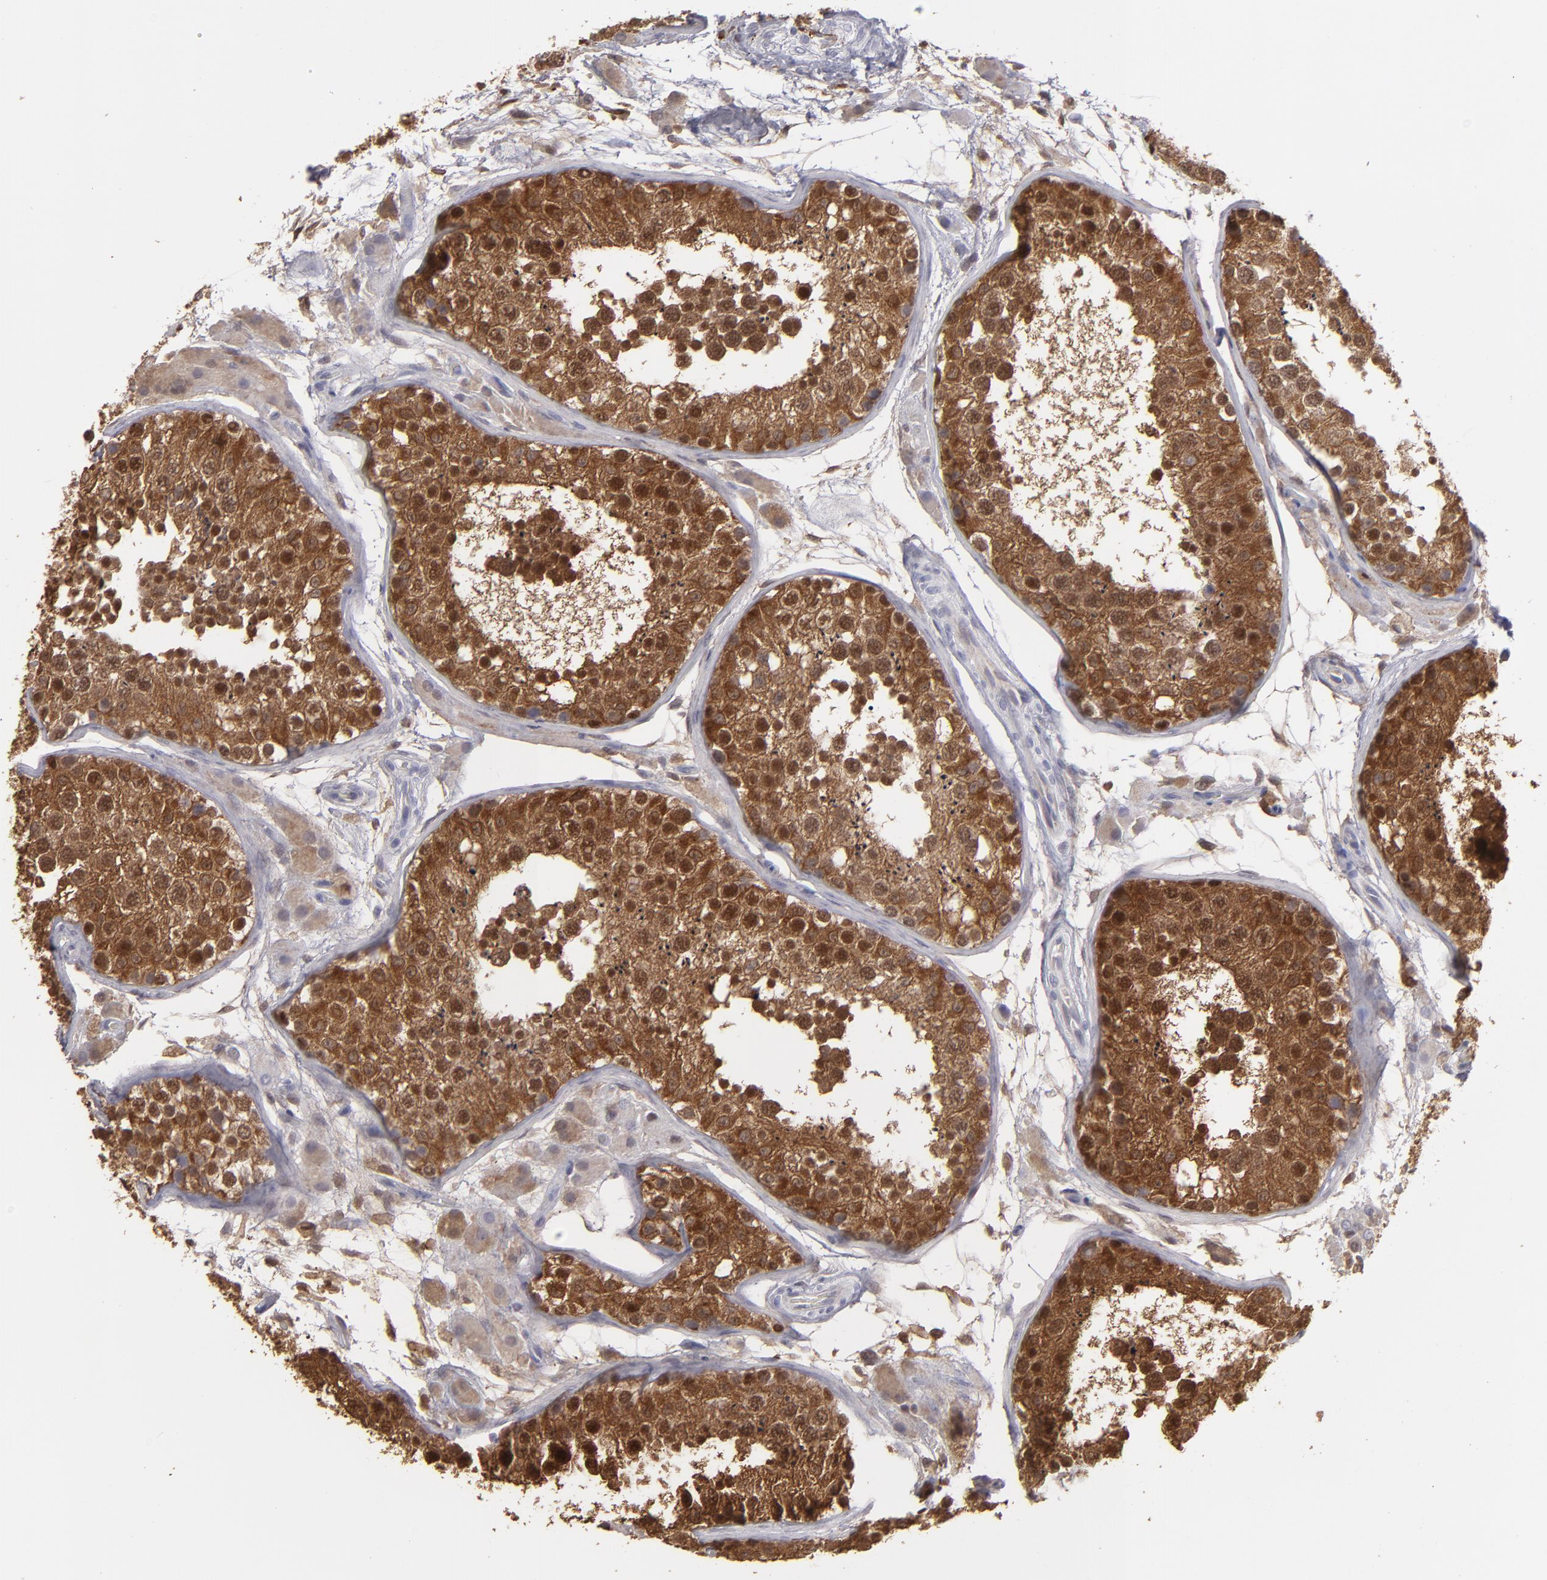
{"staining": {"intensity": "strong", "quantity": ">75%", "location": "cytoplasmic/membranous,nuclear"}, "tissue": "testis", "cell_type": "Cells in seminiferous ducts", "image_type": "normal", "snomed": [{"axis": "morphology", "description": "Normal tissue, NOS"}, {"axis": "topography", "description": "Testis"}], "caption": "DAB (3,3'-diaminobenzidine) immunohistochemical staining of benign testis displays strong cytoplasmic/membranous,nuclear protein staining in about >75% of cells in seminiferous ducts. (Stains: DAB in brown, nuclei in blue, Microscopy: brightfield microscopy at high magnification).", "gene": "SEMA3G", "patient": {"sex": "male", "age": 26}}